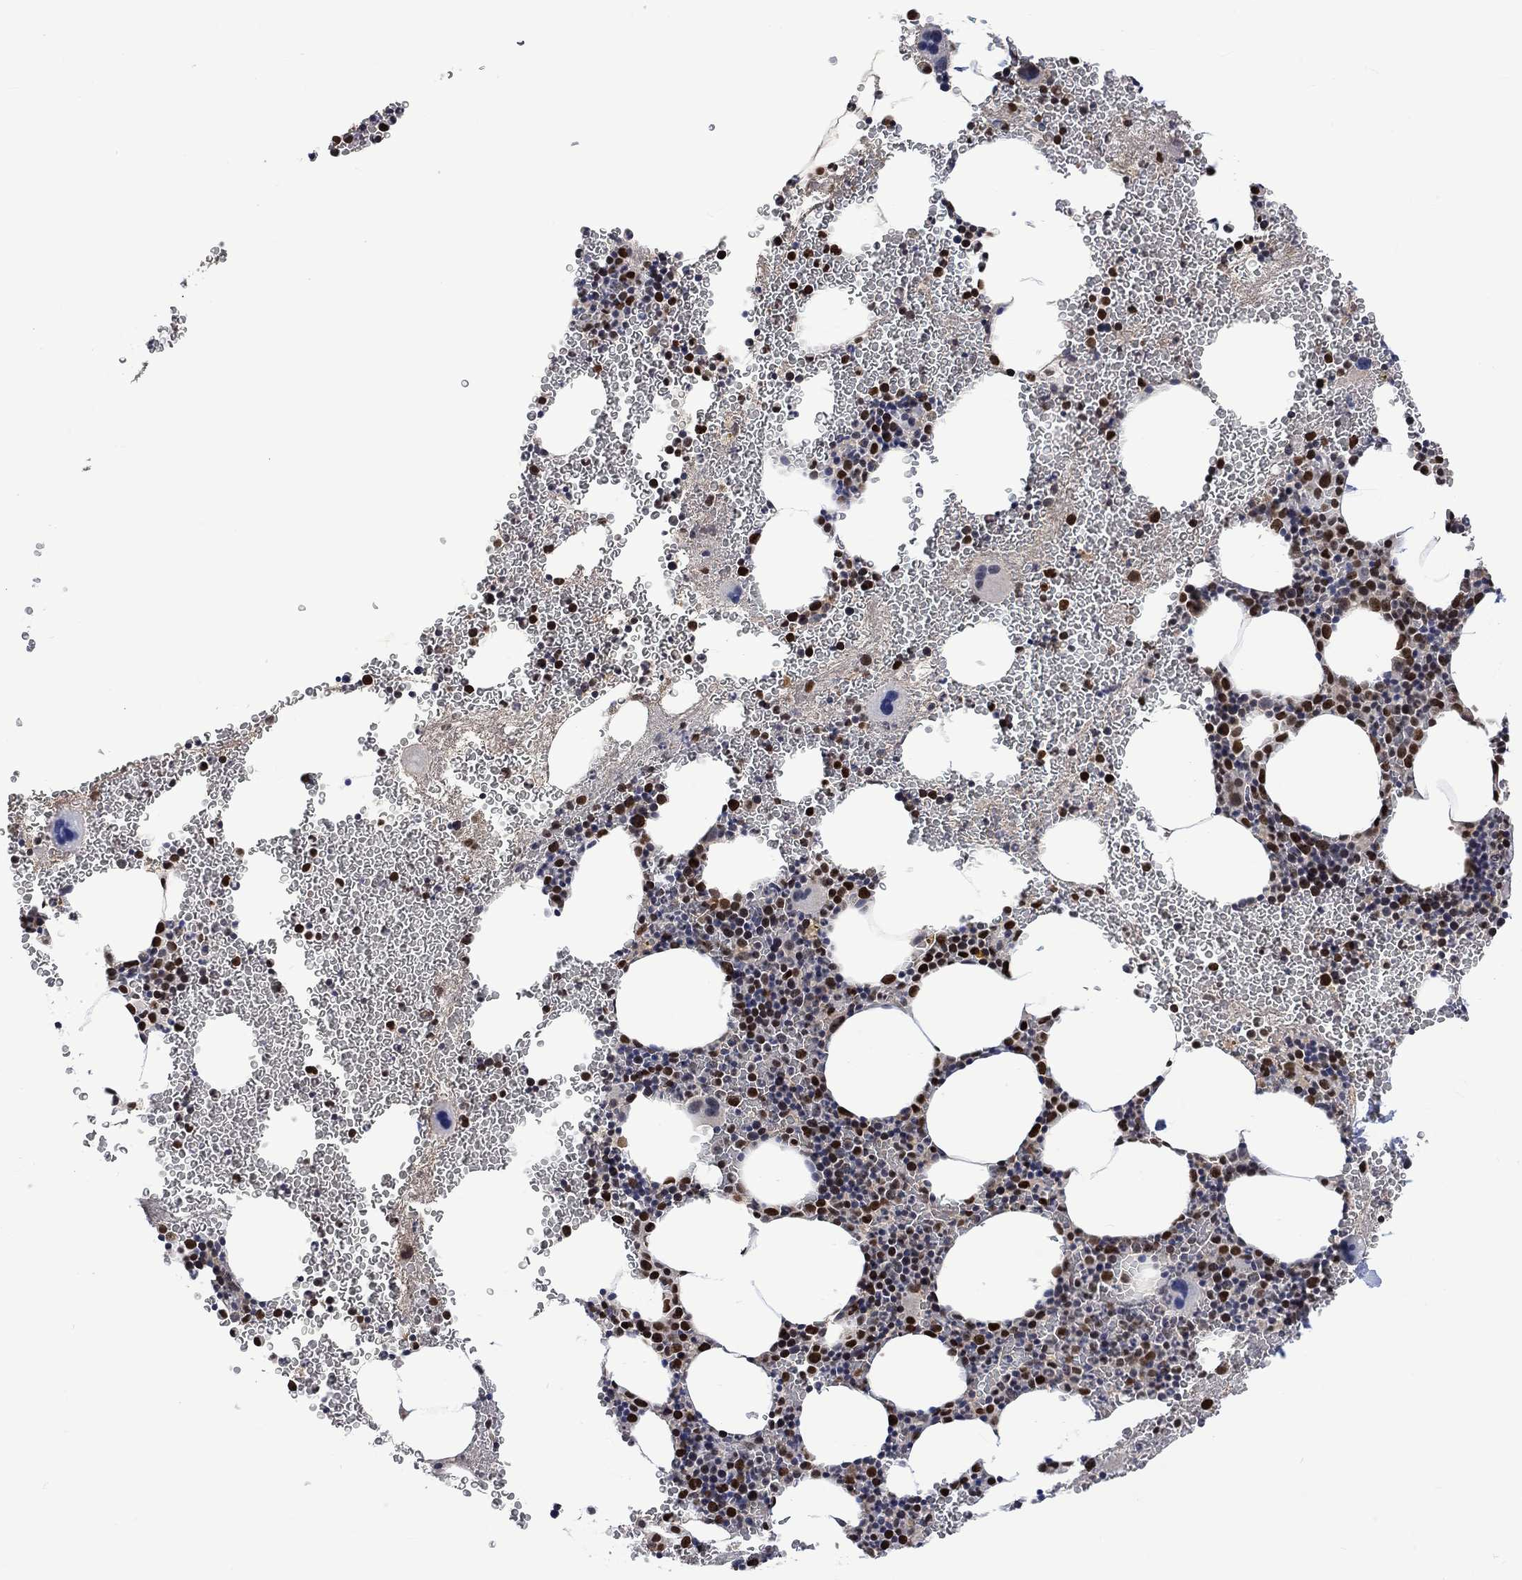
{"staining": {"intensity": "strong", "quantity": "25%-75%", "location": "nuclear"}, "tissue": "bone marrow", "cell_type": "Hematopoietic cells", "image_type": "normal", "snomed": [{"axis": "morphology", "description": "Normal tissue, NOS"}, {"axis": "topography", "description": "Bone marrow"}], "caption": "This histopathology image displays IHC staining of normal bone marrow, with high strong nuclear staining in approximately 25%-75% of hematopoietic cells.", "gene": "RAD54L2", "patient": {"sex": "male", "age": 50}}